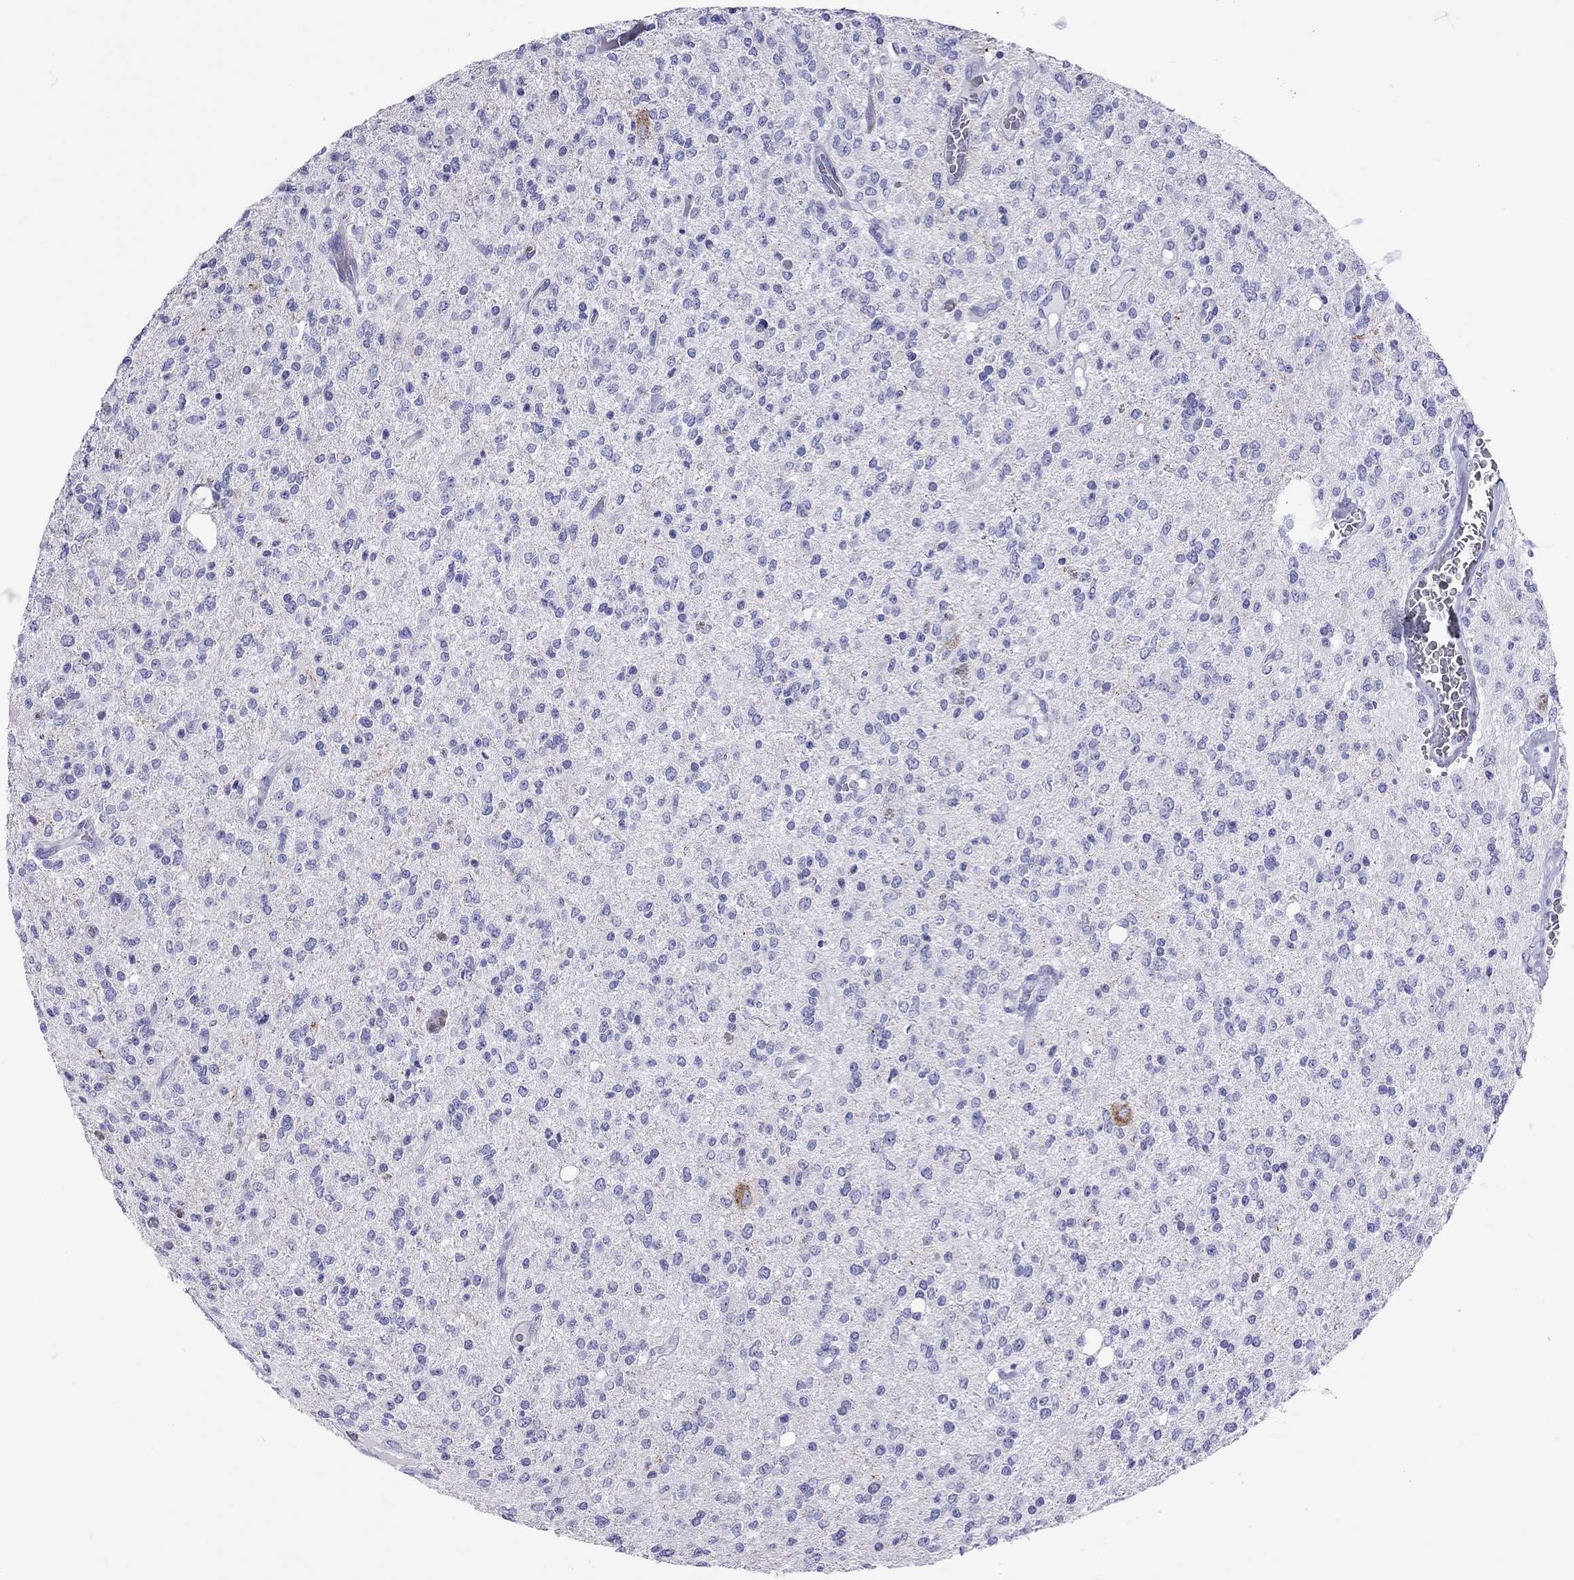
{"staining": {"intensity": "negative", "quantity": "none", "location": "none"}, "tissue": "glioma", "cell_type": "Tumor cells", "image_type": "cancer", "snomed": [{"axis": "morphology", "description": "Glioma, malignant, Low grade"}, {"axis": "topography", "description": "Brain"}], "caption": "Immunohistochemistry photomicrograph of neoplastic tissue: malignant glioma (low-grade) stained with DAB displays no significant protein positivity in tumor cells.", "gene": "PTPRN", "patient": {"sex": "male", "age": 67}}